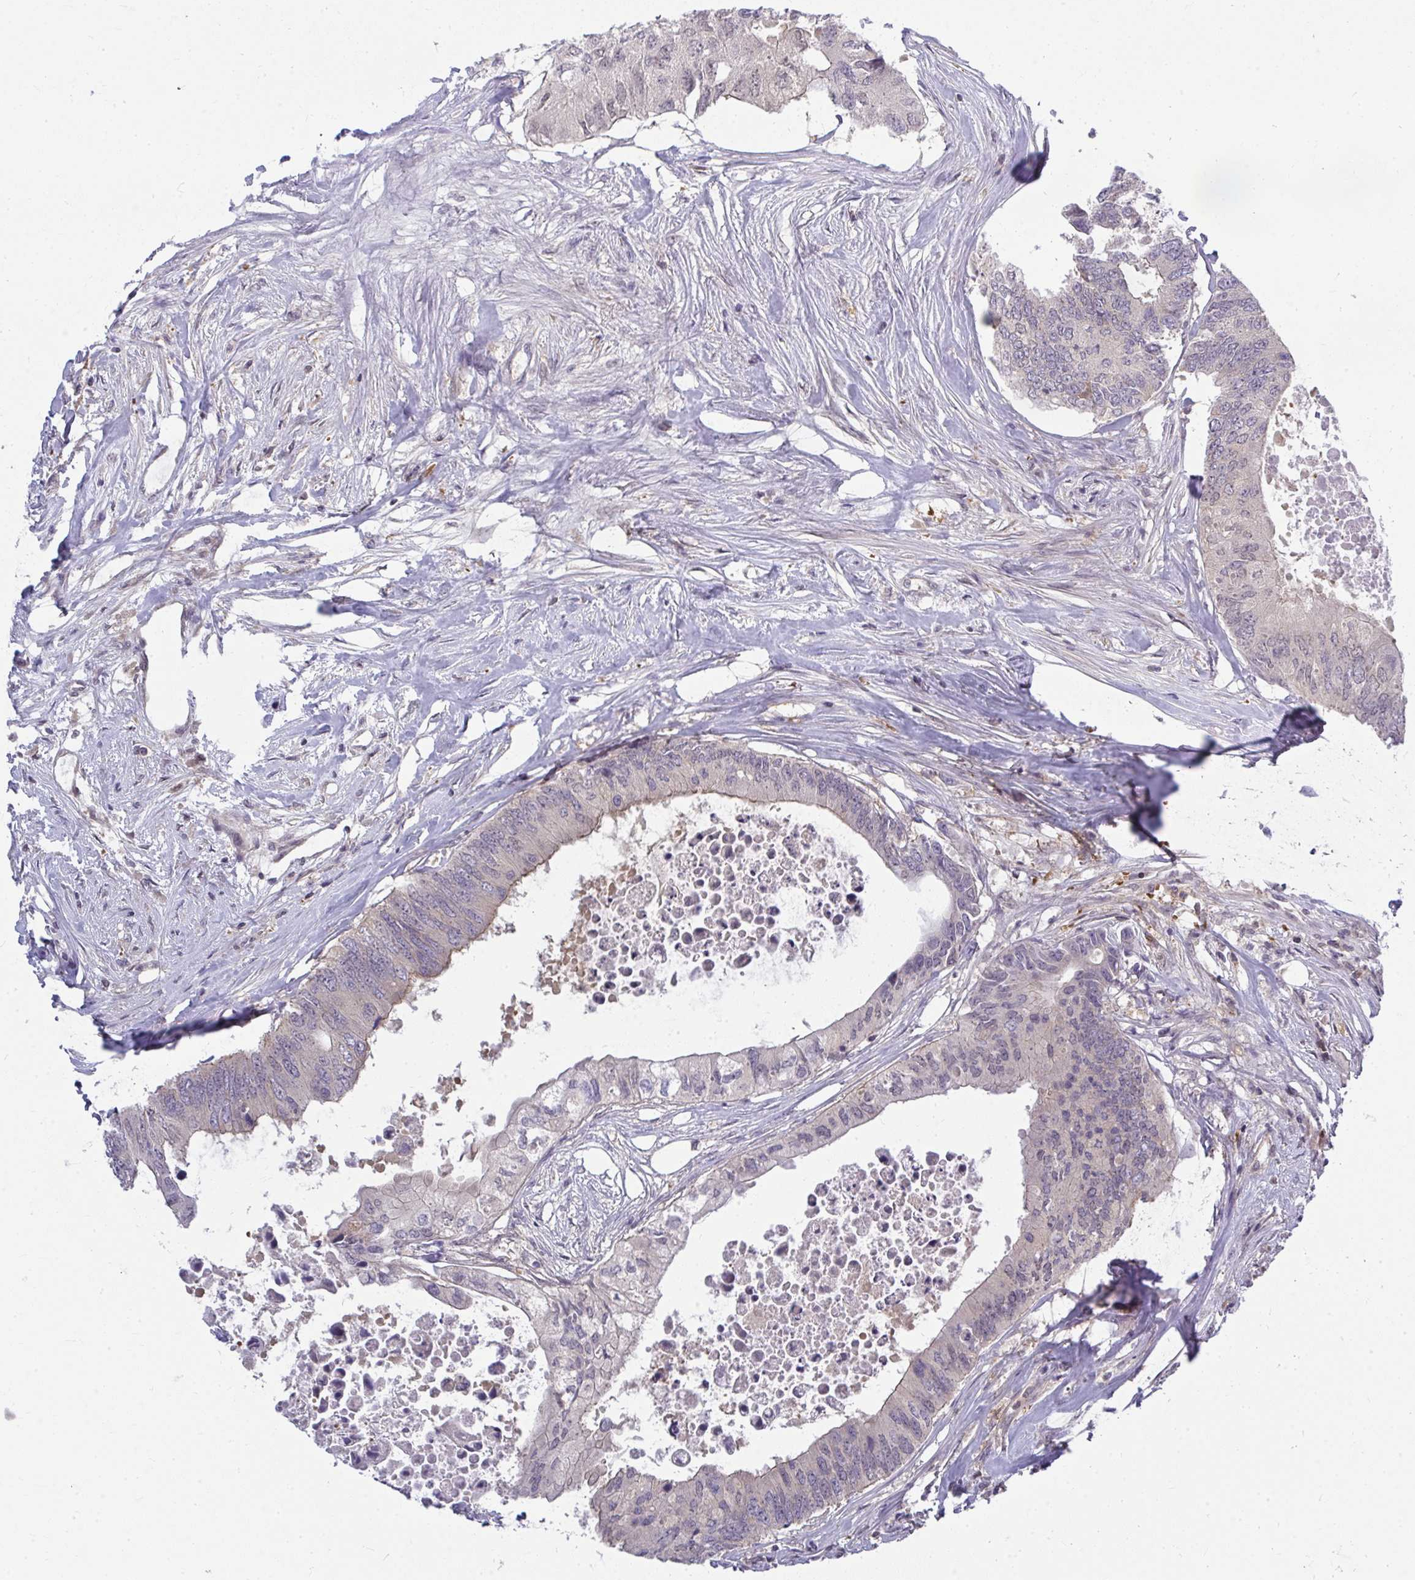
{"staining": {"intensity": "negative", "quantity": "none", "location": "none"}, "tissue": "colorectal cancer", "cell_type": "Tumor cells", "image_type": "cancer", "snomed": [{"axis": "morphology", "description": "Adenocarcinoma, NOS"}, {"axis": "topography", "description": "Colon"}], "caption": "There is no significant positivity in tumor cells of colorectal adenocarcinoma. (Stains: DAB immunohistochemistry (IHC) with hematoxylin counter stain, Microscopy: brightfield microscopy at high magnification).", "gene": "HDHD2", "patient": {"sex": "male", "age": 71}}